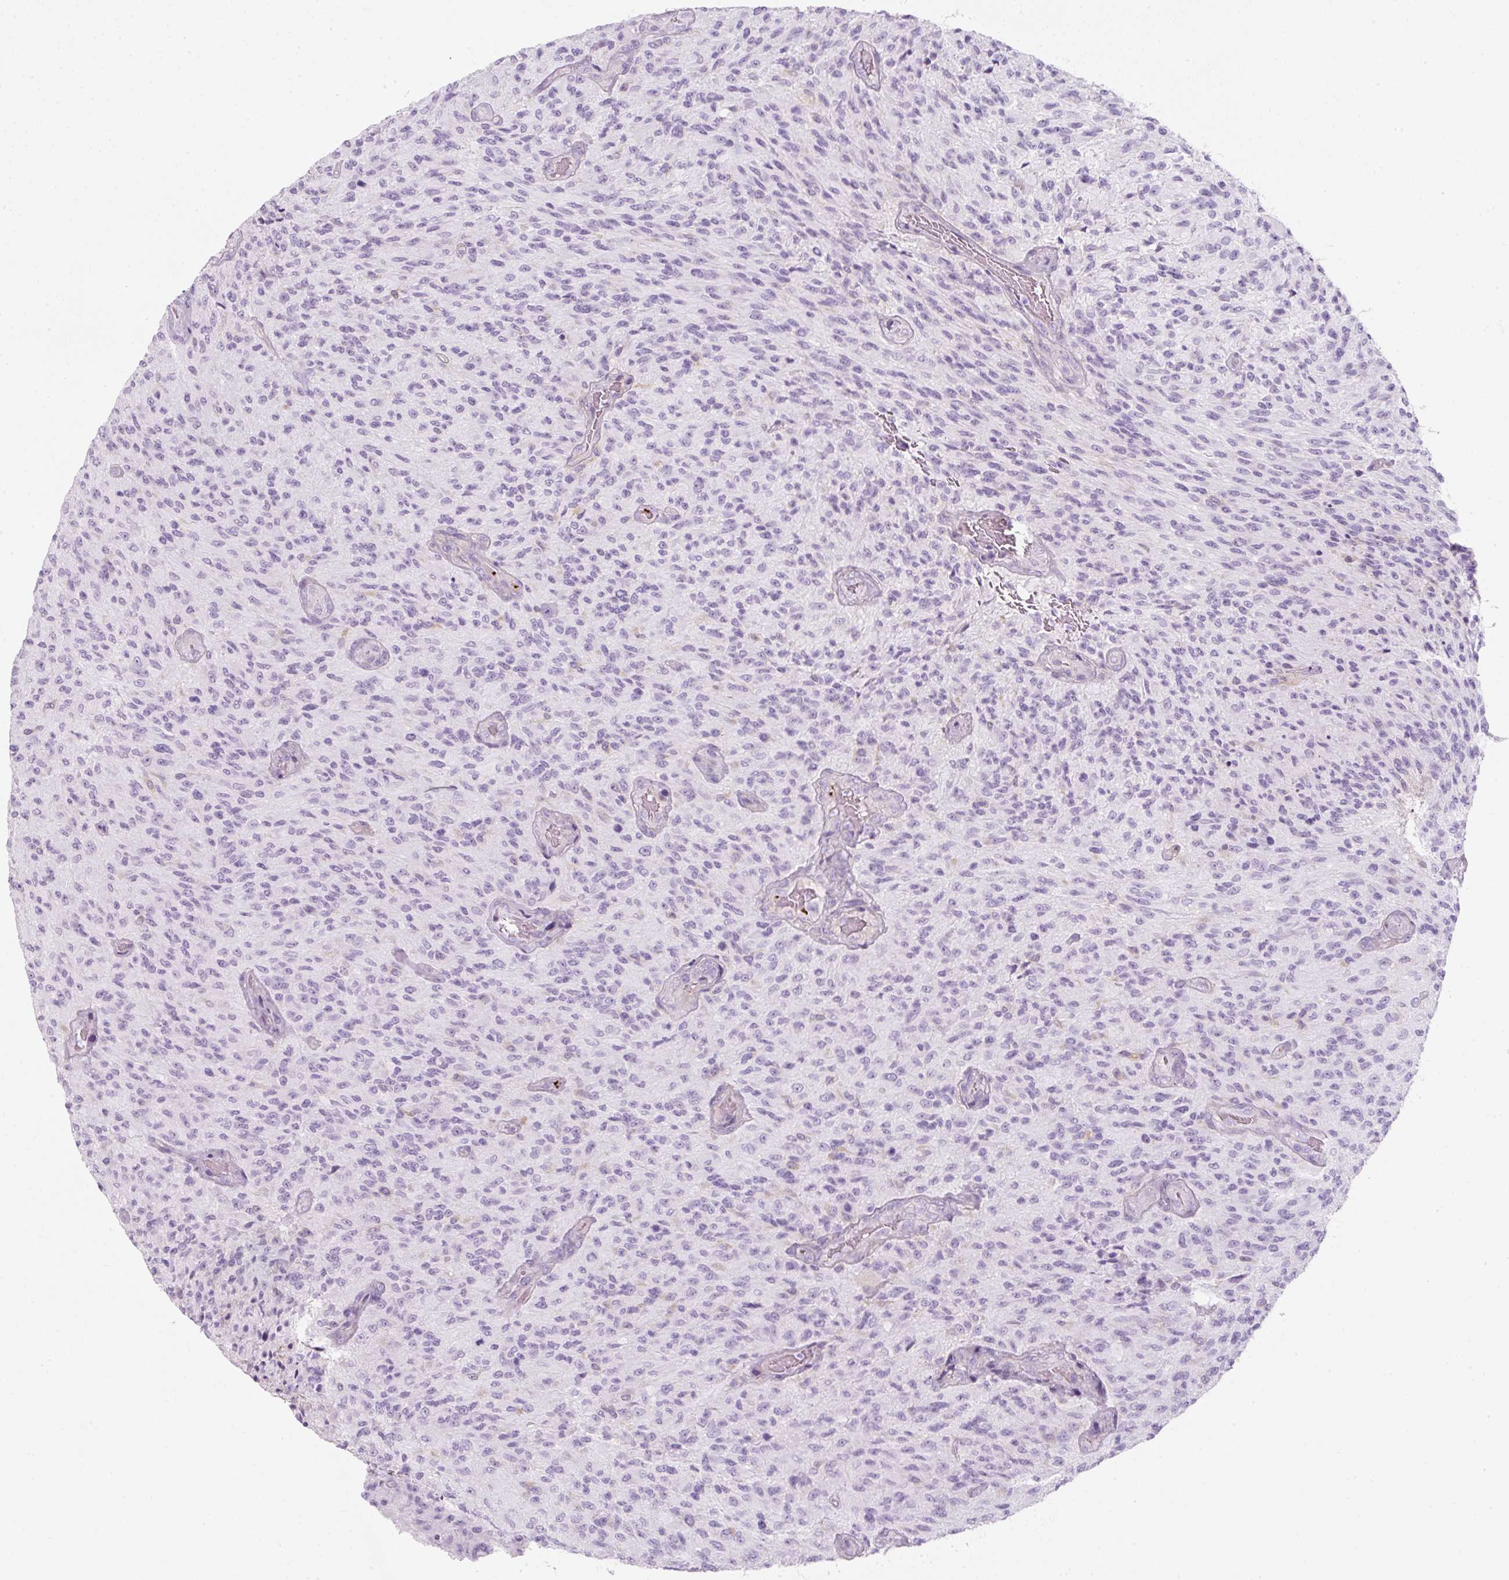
{"staining": {"intensity": "negative", "quantity": "none", "location": "none"}, "tissue": "glioma", "cell_type": "Tumor cells", "image_type": "cancer", "snomed": [{"axis": "morphology", "description": "Normal tissue, NOS"}, {"axis": "morphology", "description": "Glioma, malignant, High grade"}, {"axis": "topography", "description": "Cerebral cortex"}], "caption": "High-grade glioma (malignant) stained for a protein using IHC reveals no expression tumor cells.", "gene": "PF4V1", "patient": {"sex": "male", "age": 56}}